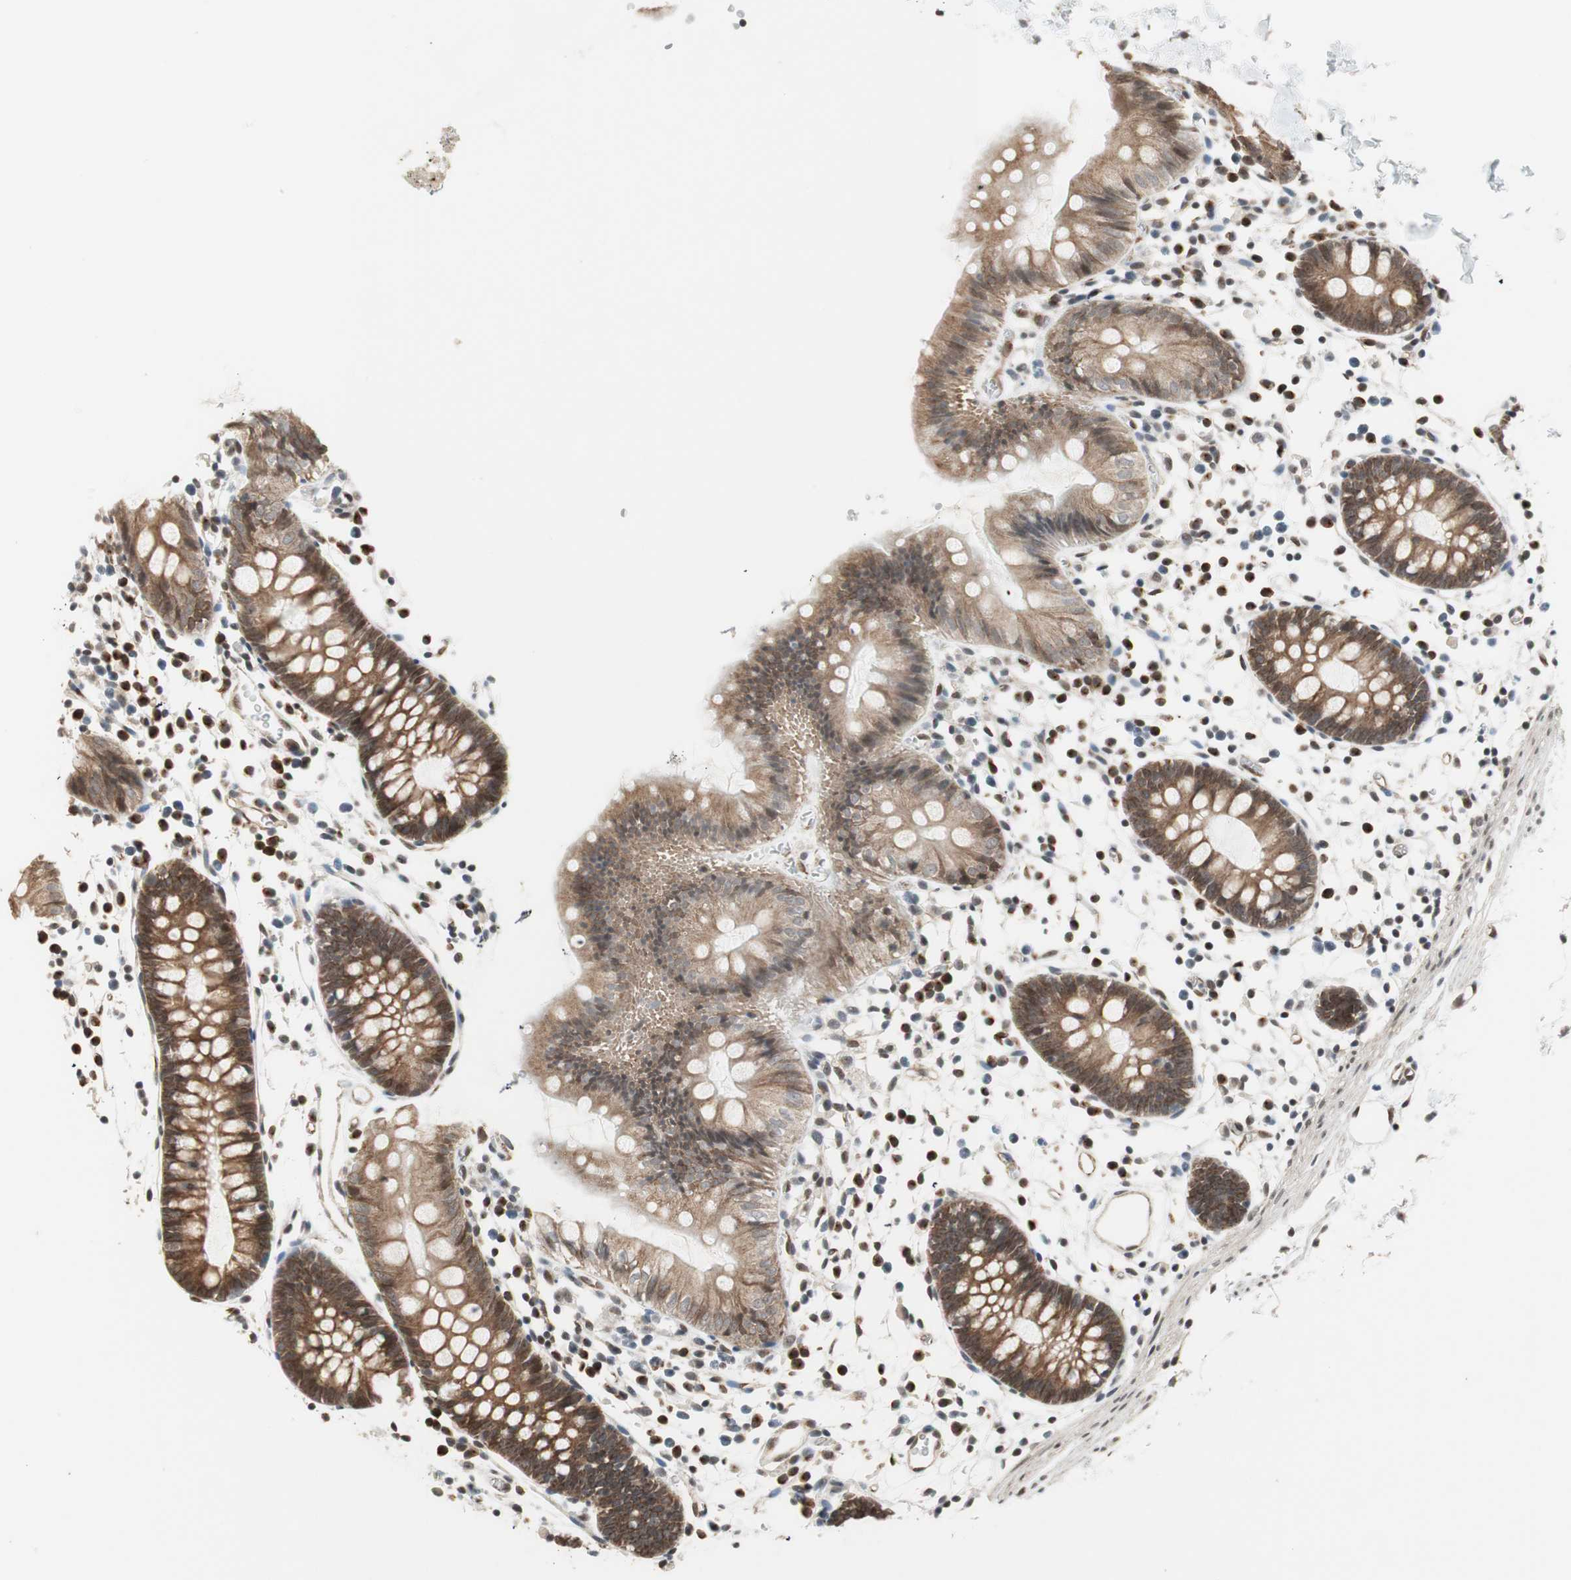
{"staining": {"intensity": "moderate", "quantity": "25%-75%", "location": "cytoplasmic/membranous"}, "tissue": "colon", "cell_type": "Endothelial cells", "image_type": "normal", "snomed": [{"axis": "morphology", "description": "Normal tissue, NOS"}, {"axis": "topography", "description": "Colon"}], "caption": "Immunohistochemistry staining of benign colon, which reveals medium levels of moderate cytoplasmic/membranous staining in about 25%-75% of endothelial cells indicating moderate cytoplasmic/membranous protein staining. The staining was performed using DAB (3,3'-diaminobenzidine) (brown) for protein detection and nuclei were counterstained in hematoxylin (blue).", "gene": "ZBTB17", "patient": {"sex": "male", "age": 14}}